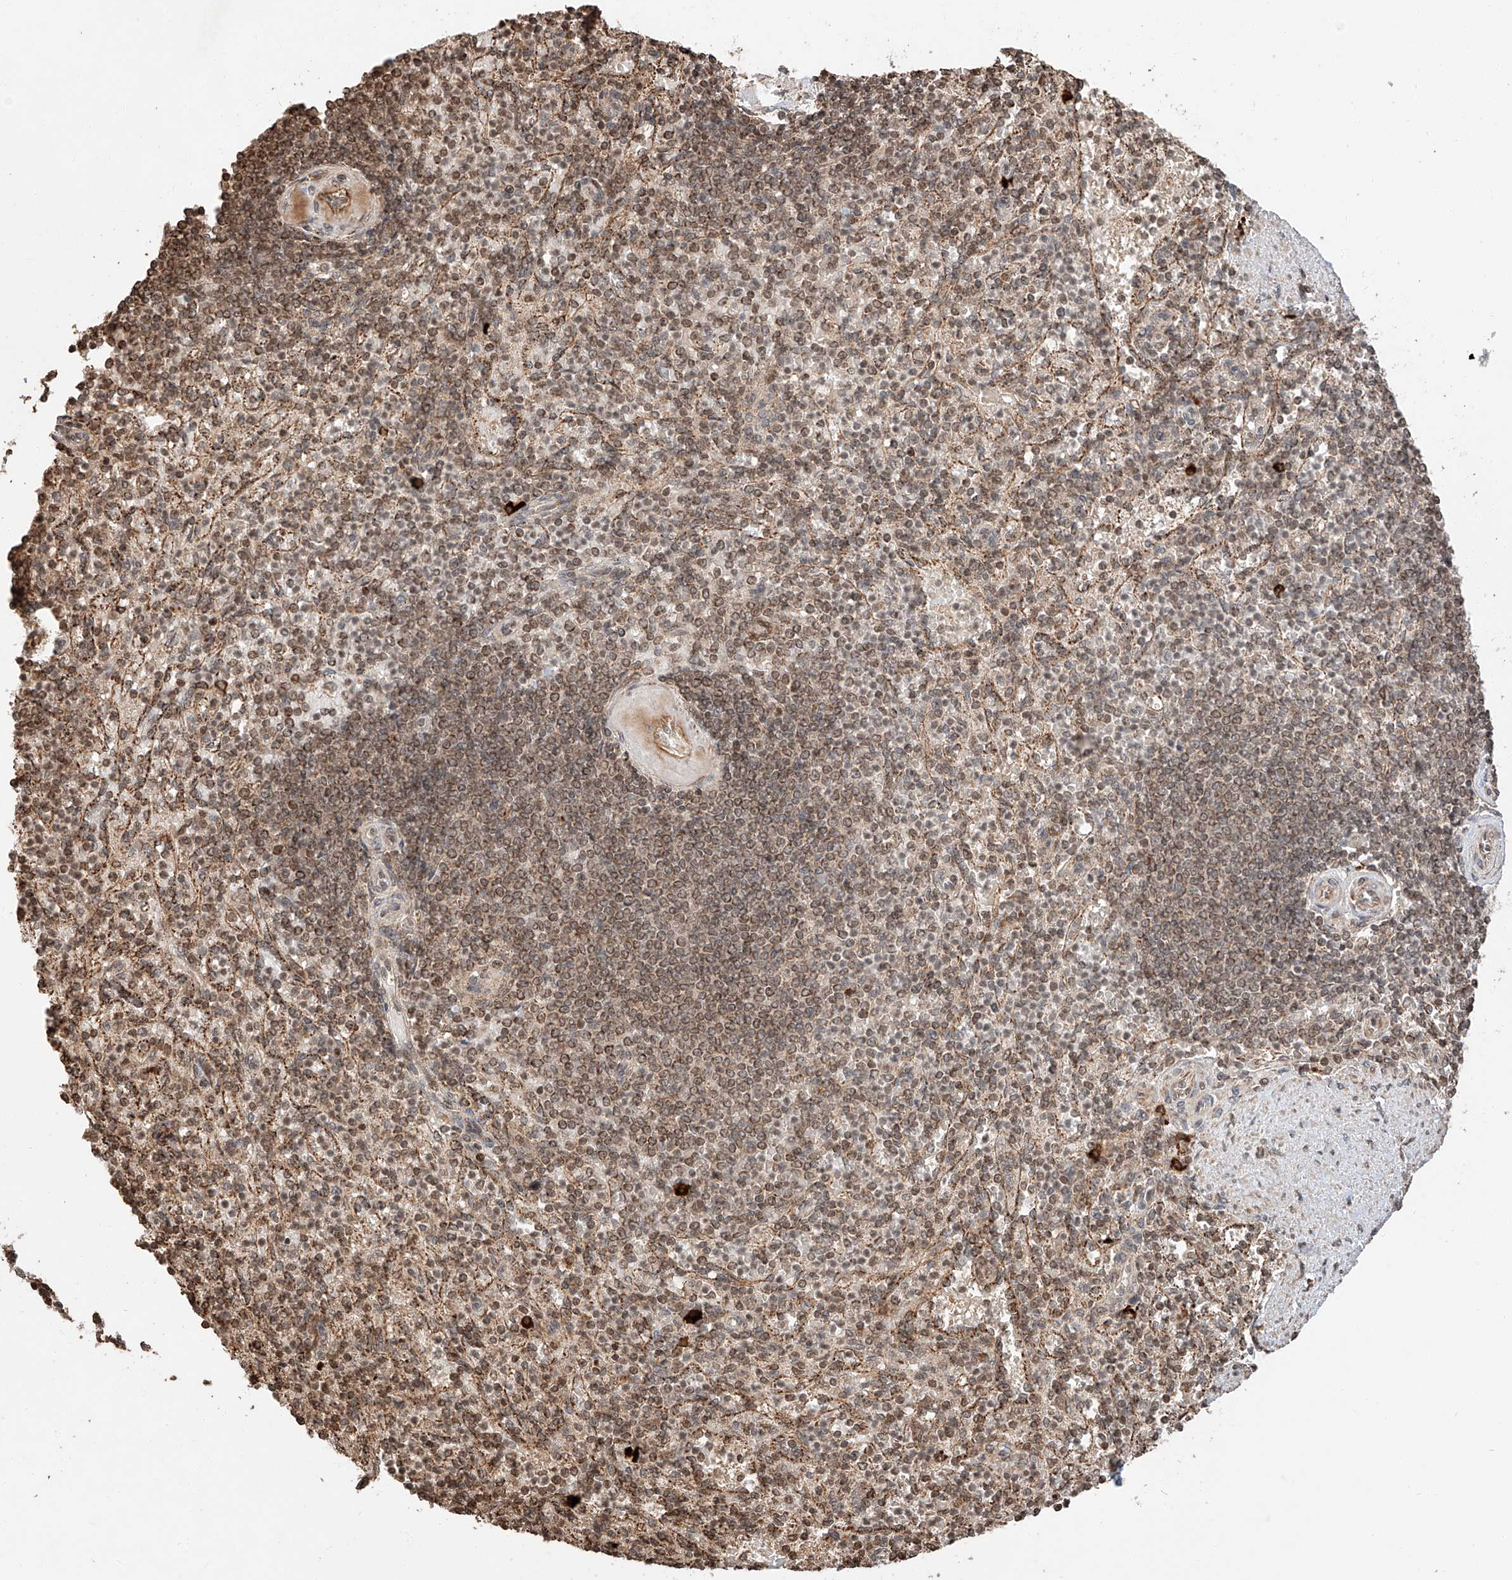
{"staining": {"intensity": "moderate", "quantity": "25%-75%", "location": "cytoplasmic/membranous,nuclear"}, "tissue": "spleen", "cell_type": "Cells in red pulp", "image_type": "normal", "snomed": [{"axis": "morphology", "description": "Normal tissue, NOS"}, {"axis": "topography", "description": "Spleen"}], "caption": "Immunohistochemistry image of normal spleen stained for a protein (brown), which shows medium levels of moderate cytoplasmic/membranous,nuclear positivity in about 25%-75% of cells in red pulp.", "gene": "ARHGAP33", "patient": {"sex": "female", "age": 74}}